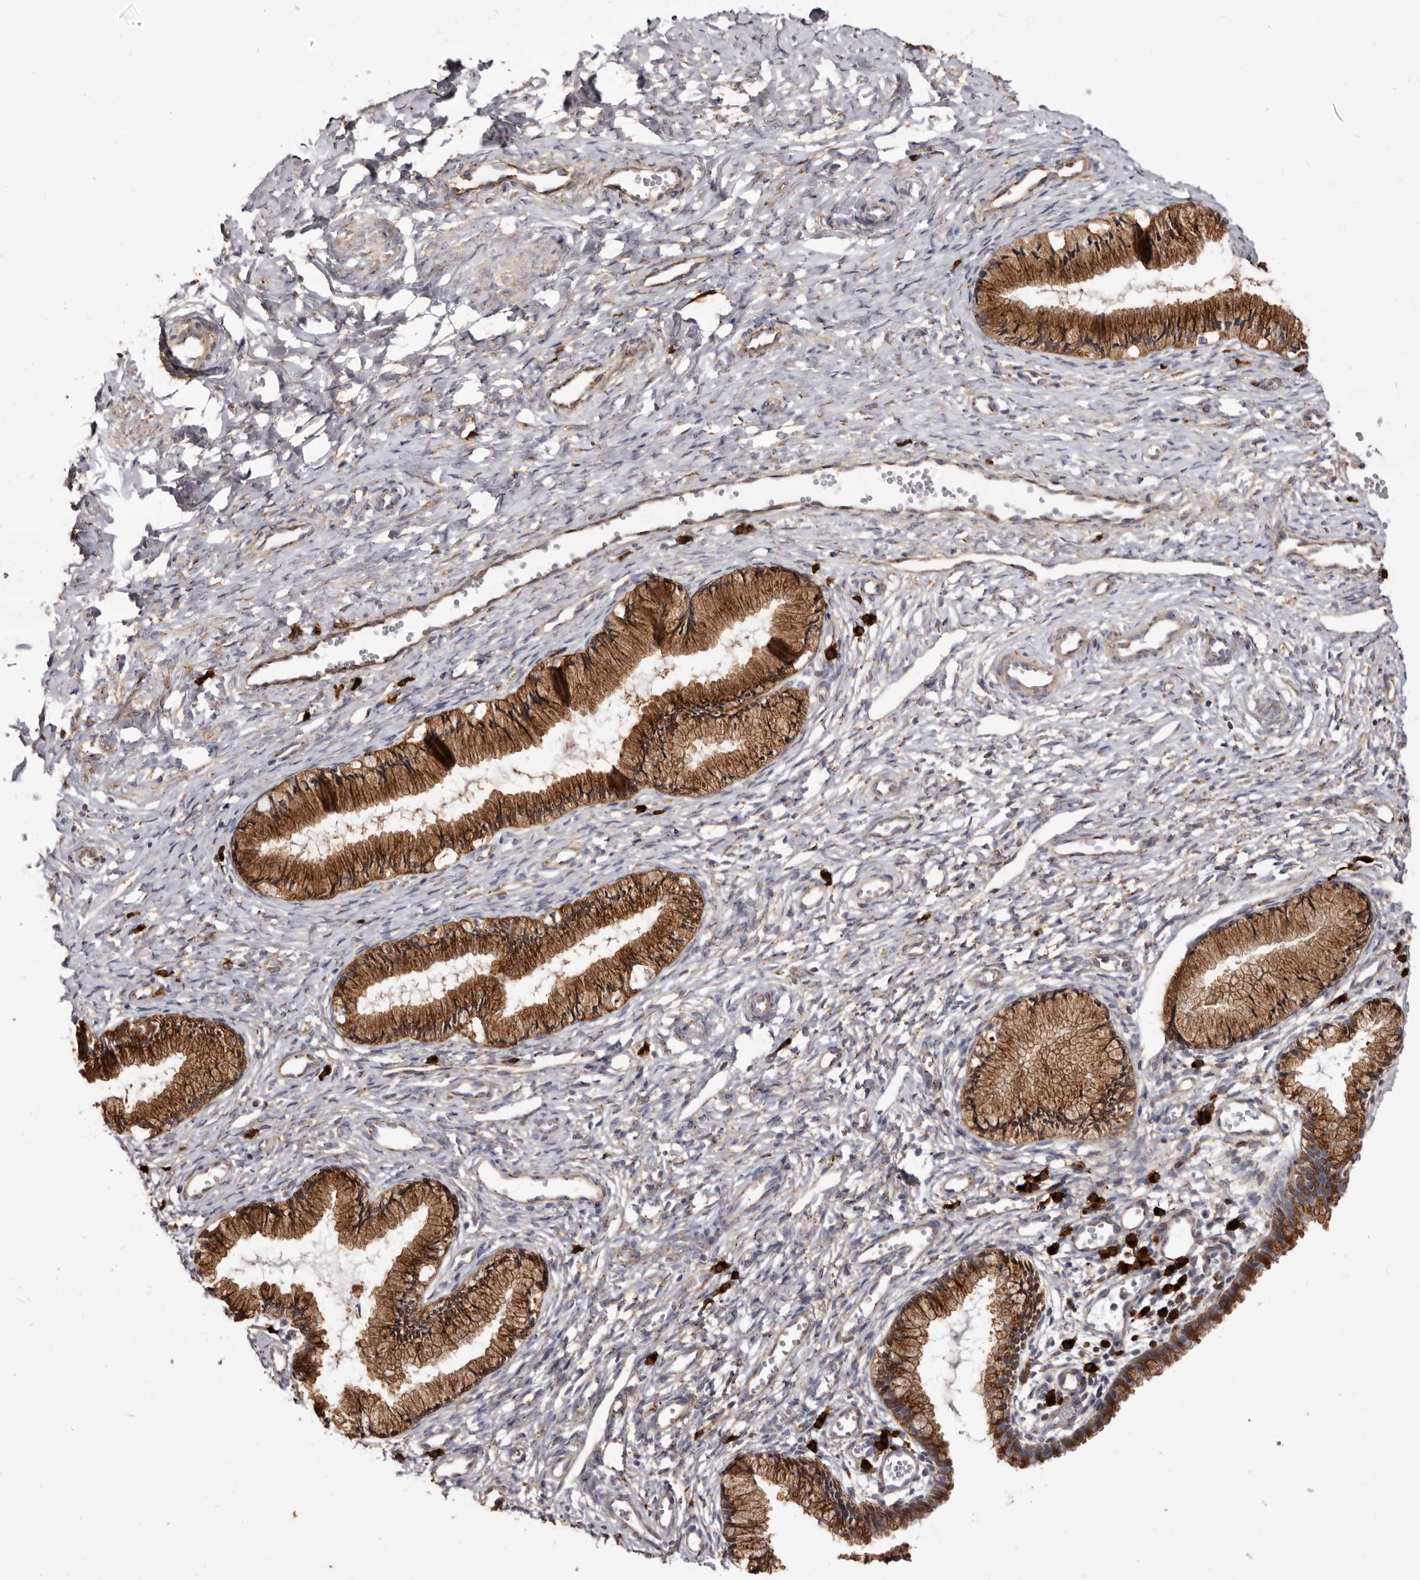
{"staining": {"intensity": "strong", "quantity": ">75%", "location": "cytoplasmic/membranous"}, "tissue": "cervix", "cell_type": "Glandular cells", "image_type": "normal", "snomed": [{"axis": "morphology", "description": "Normal tissue, NOS"}, {"axis": "topography", "description": "Cervix"}], "caption": "A high-resolution micrograph shows immunohistochemistry staining of normal cervix, which displays strong cytoplasmic/membranous staining in about >75% of glandular cells.", "gene": "TPD52", "patient": {"sex": "female", "age": 27}}